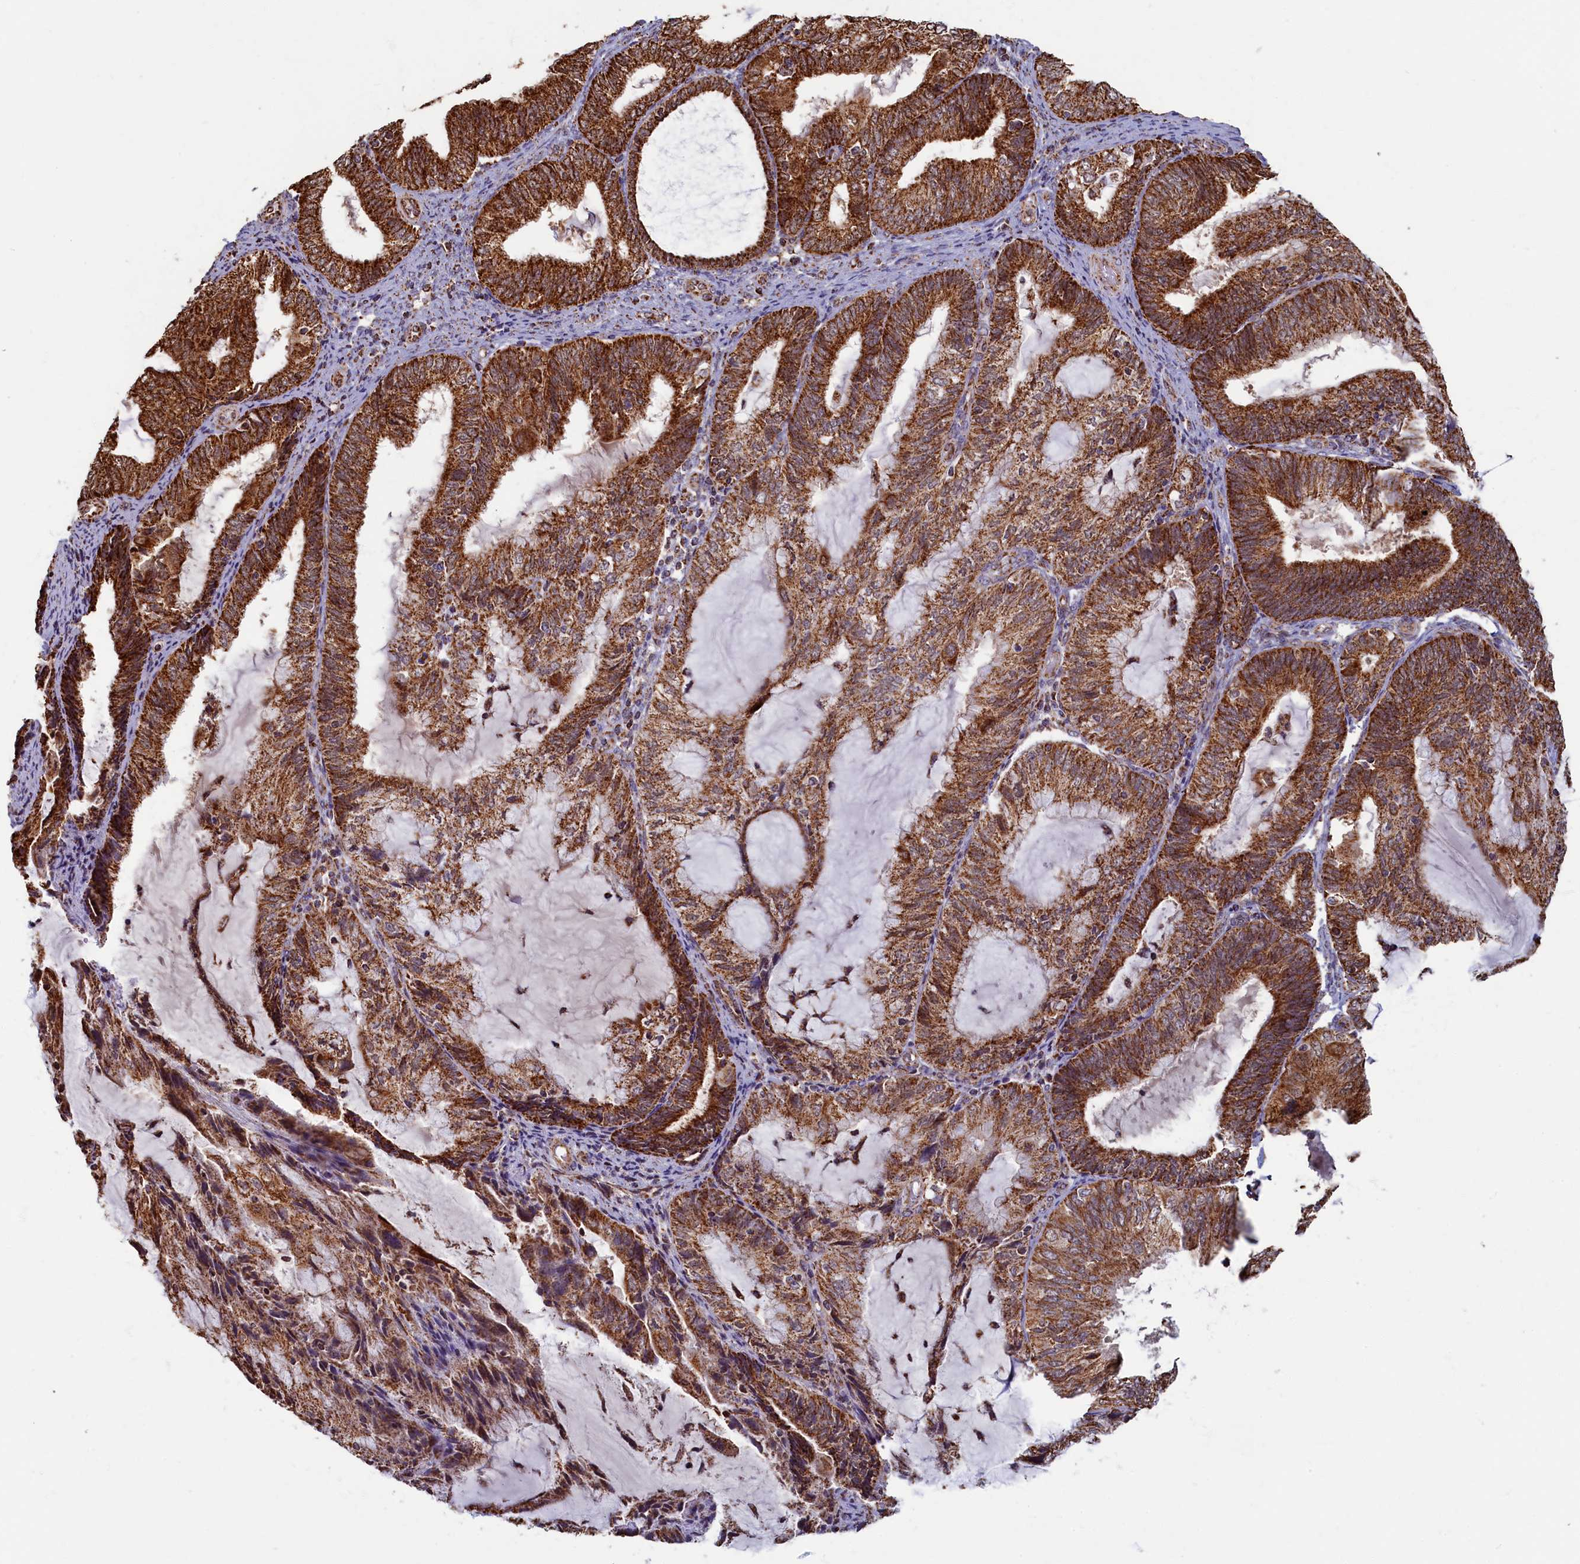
{"staining": {"intensity": "strong", "quantity": ">75%", "location": "cytoplasmic/membranous"}, "tissue": "endometrial cancer", "cell_type": "Tumor cells", "image_type": "cancer", "snomed": [{"axis": "morphology", "description": "Adenocarcinoma, NOS"}, {"axis": "topography", "description": "Endometrium"}], "caption": "High-magnification brightfield microscopy of adenocarcinoma (endometrial) stained with DAB (brown) and counterstained with hematoxylin (blue). tumor cells exhibit strong cytoplasmic/membranous staining is identified in about>75% of cells.", "gene": "SPR", "patient": {"sex": "female", "age": 81}}